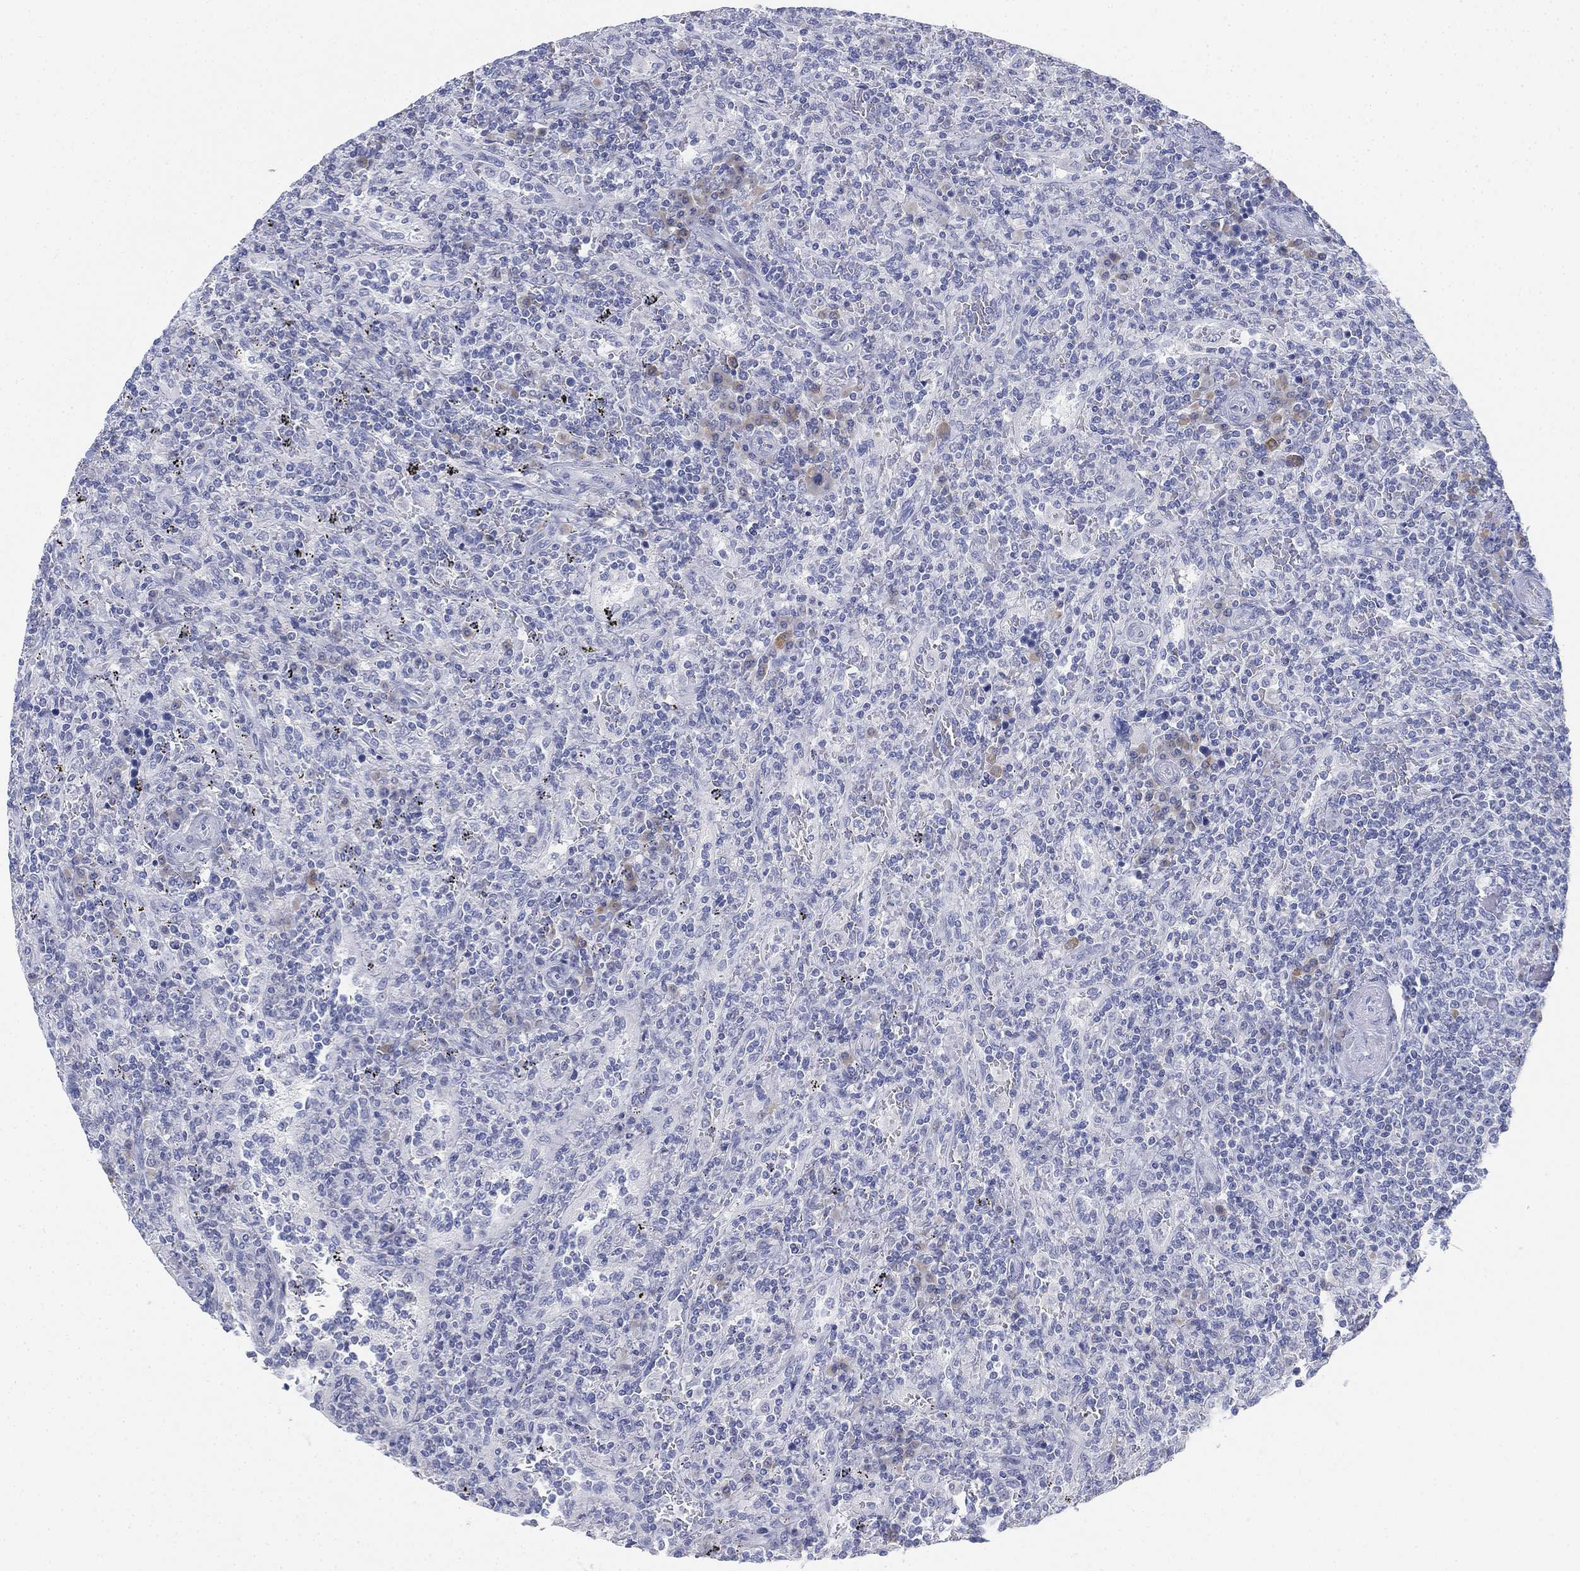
{"staining": {"intensity": "negative", "quantity": "none", "location": "none"}, "tissue": "lymphoma", "cell_type": "Tumor cells", "image_type": "cancer", "snomed": [{"axis": "morphology", "description": "Malignant lymphoma, non-Hodgkin's type, Low grade"}, {"axis": "topography", "description": "Spleen"}], "caption": "Human malignant lymphoma, non-Hodgkin's type (low-grade) stained for a protein using IHC exhibits no staining in tumor cells.", "gene": "GCNA", "patient": {"sex": "male", "age": 62}}